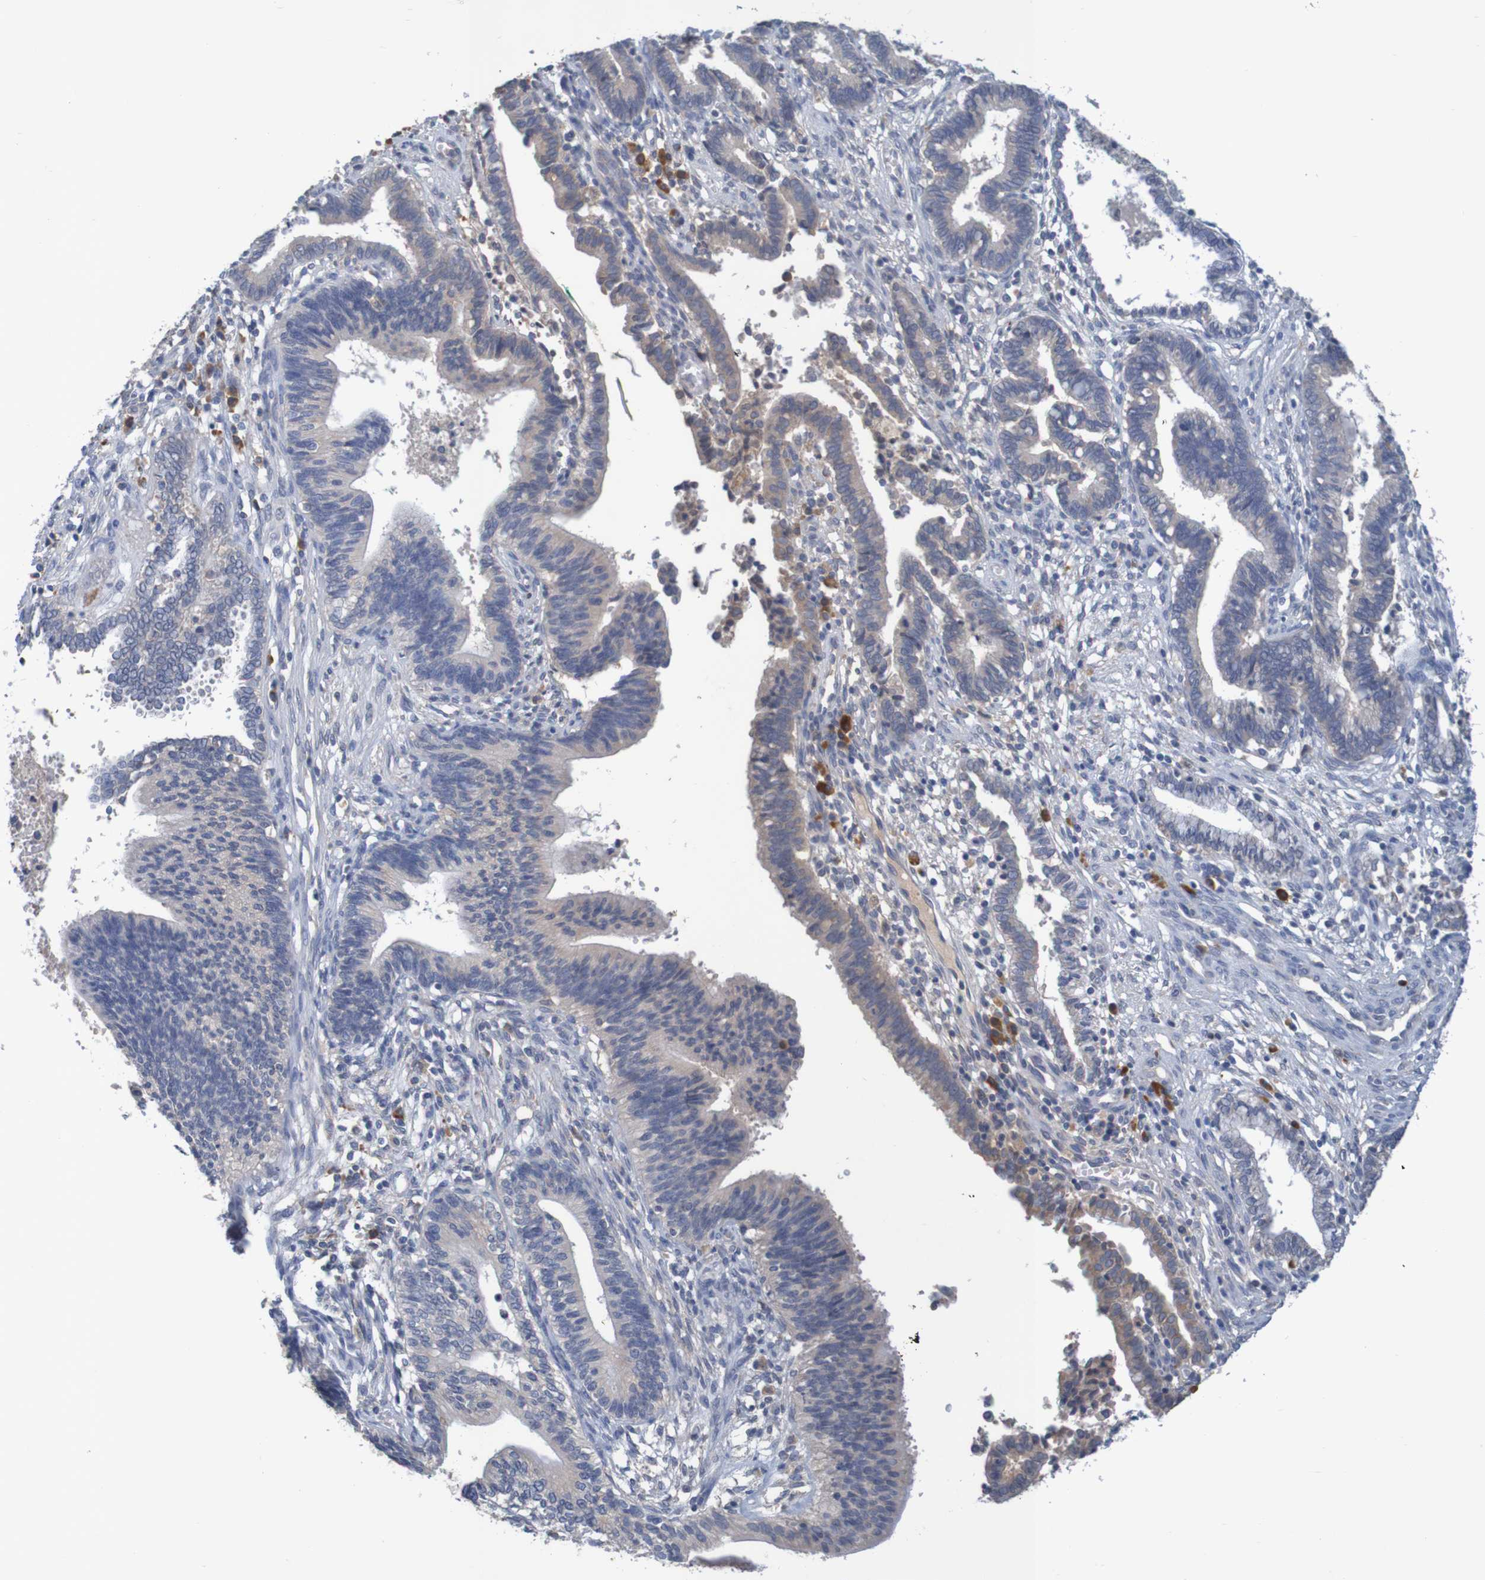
{"staining": {"intensity": "moderate", "quantity": "<25%", "location": "cytoplasmic/membranous"}, "tissue": "cervical cancer", "cell_type": "Tumor cells", "image_type": "cancer", "snomed": [{"axis": "morphology", "description": "Adenocarcinoma, NOS"}, {"axis": "topography", "description": "Cervix"}], "caption": "About <25% of tumor cells in human cervical cancer display moderate cytoplasmic/membranous protein staining as visualized by brown immunohistochemical staining.", "gene": "LTA", "patient": {"sex": "female", "age": 44}}